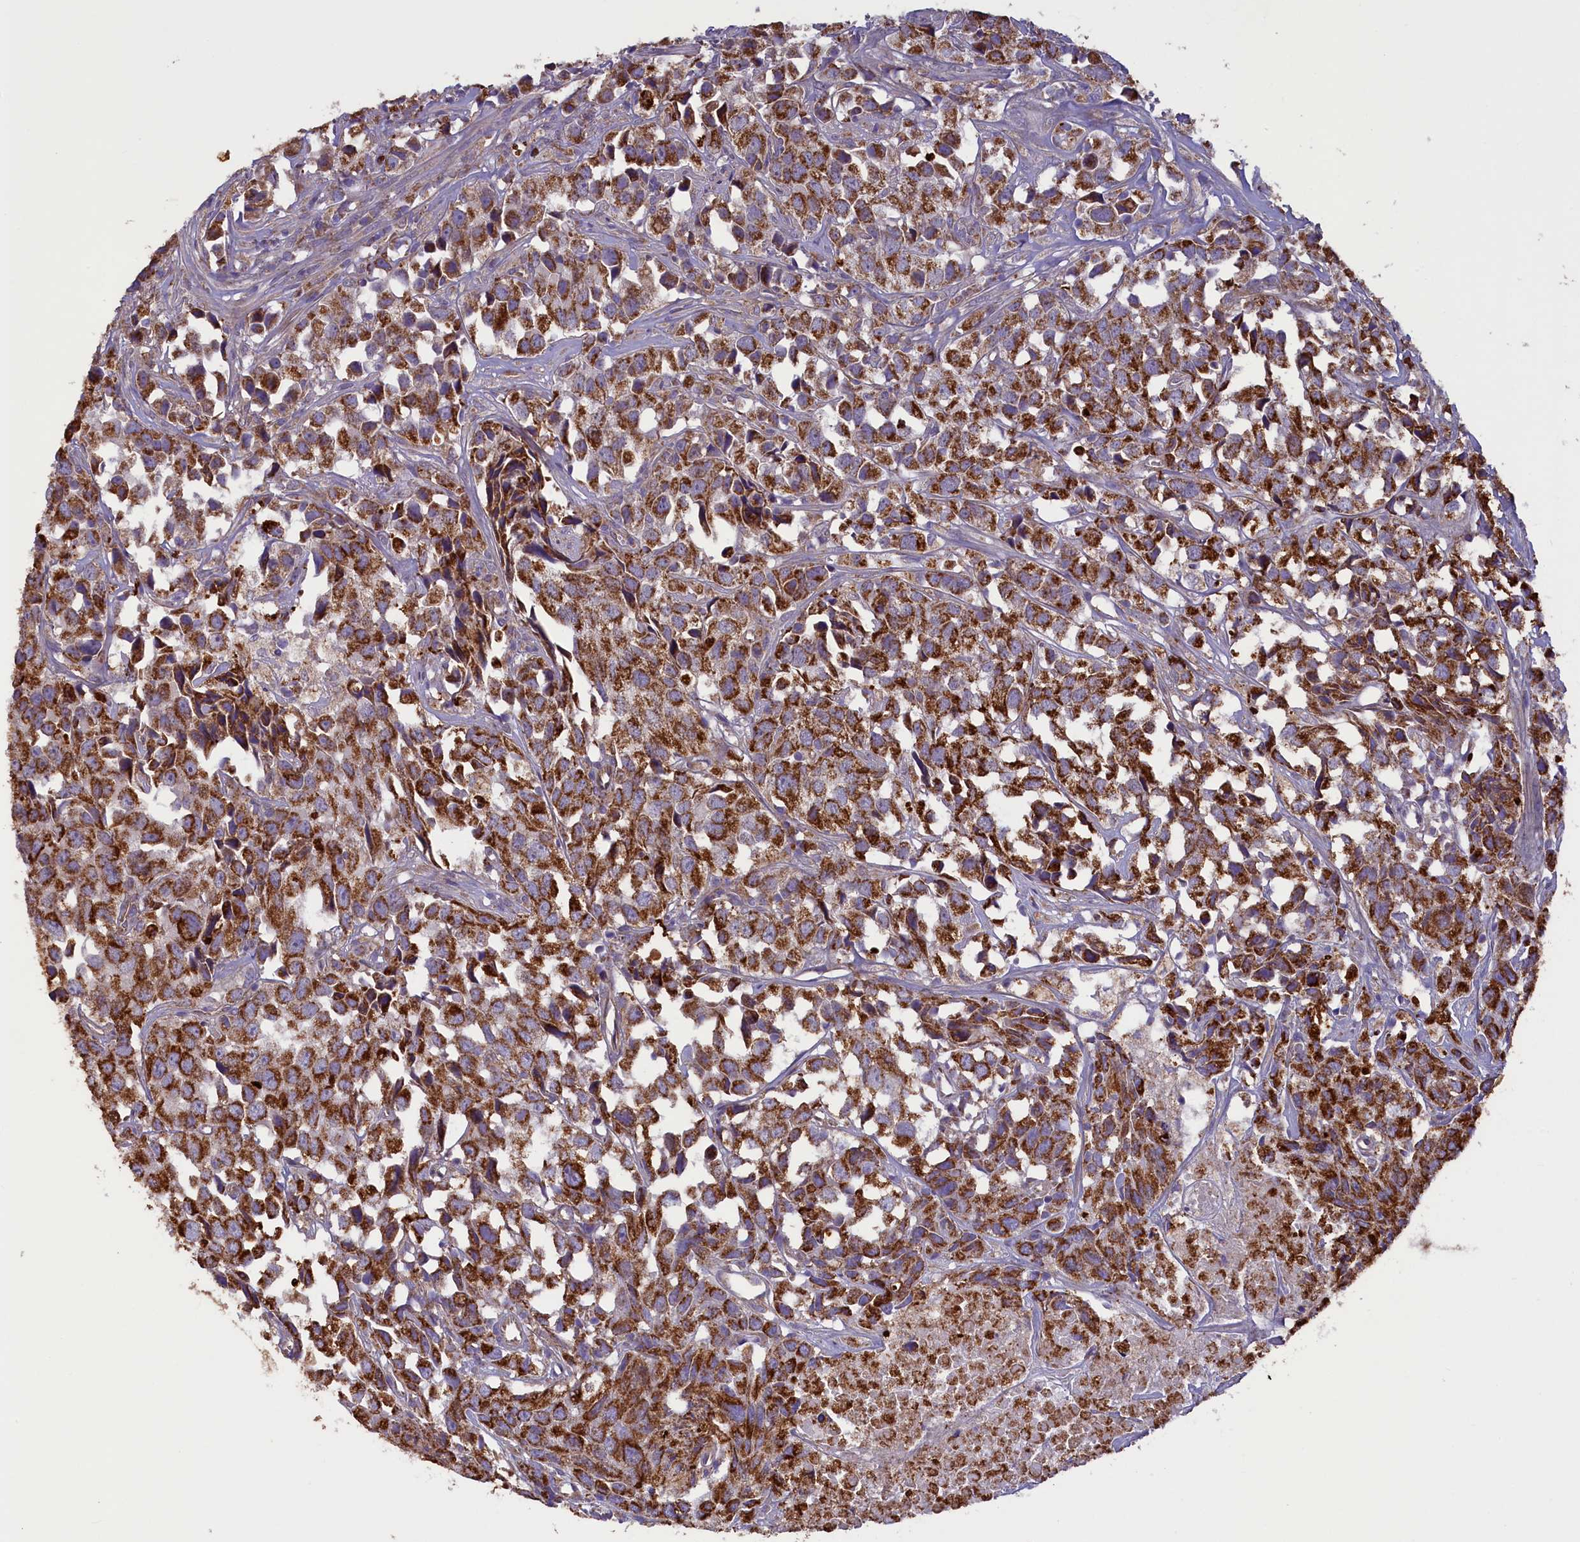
{"staining": {"intensity": "strong", "quantity": ">75%", "location": "cytoplasmic/membranous"}, "tissue": "urothelial cancer", "cell_type": "Tumor cells", "image_type": "cancer", "snomed": [{"axis": "morphology", "description": "Urothelial carcinoma, High grade"}, {"axis": "topography", "description": "Urinary bladder"}], "caption": "Brown immunohistochemical staining in high-grade urothelial carcinoma demonstrates strong cytoplasmic/membranous staining in approximately >75% of tumor cells. (Brightfield microscopy of DAB IHC at high magnification).", "gene": "ACAD8", "patient": {"sex": "female", "age": 75}}